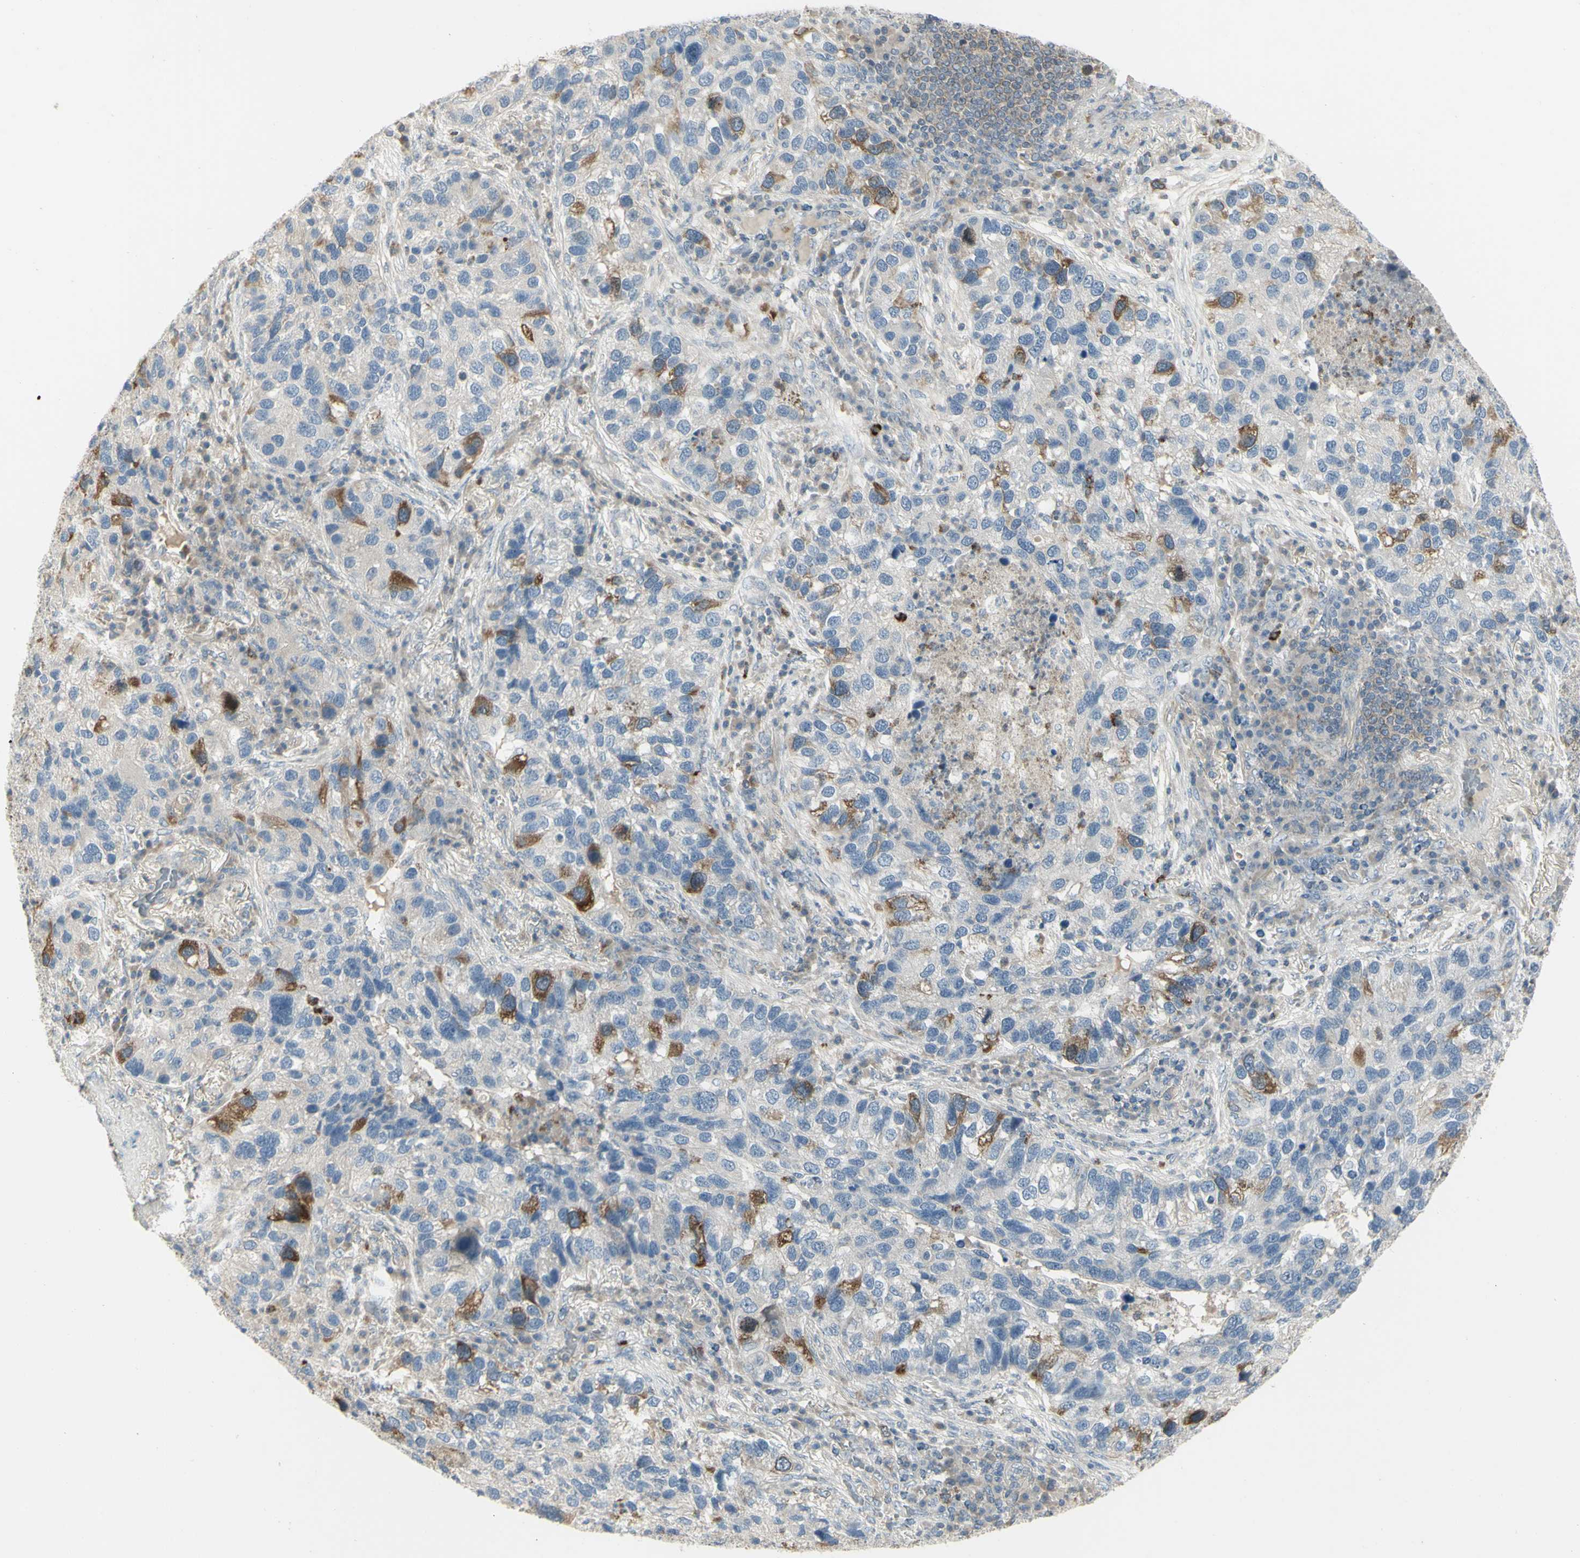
{"staining": {"intensity": "strong", "quantity": "<25%", "location": "cytoplasmic/membranous"}, "tissue": "lung cancer", "cell_type": "Tumor cells", "image_type": "cancer", "snomed": [{"axis": "morphology", "description": "Normal tissue, NOS"}, {"axis": "morphology", "description": "Adenocarcinoma, NOS"}, {"axis": "topography", "description": "Bronchus"}, {"axis": "topography", "description": "Lung"}], "caption": "A medium amount of strong cytoplasmic/membranous expression is seen in about <25% of tumor cells in lung cancer (adenocarcinoma) tissue.", "gene": "CCNB2", "patient": {"sex": "male", "age": 54}}